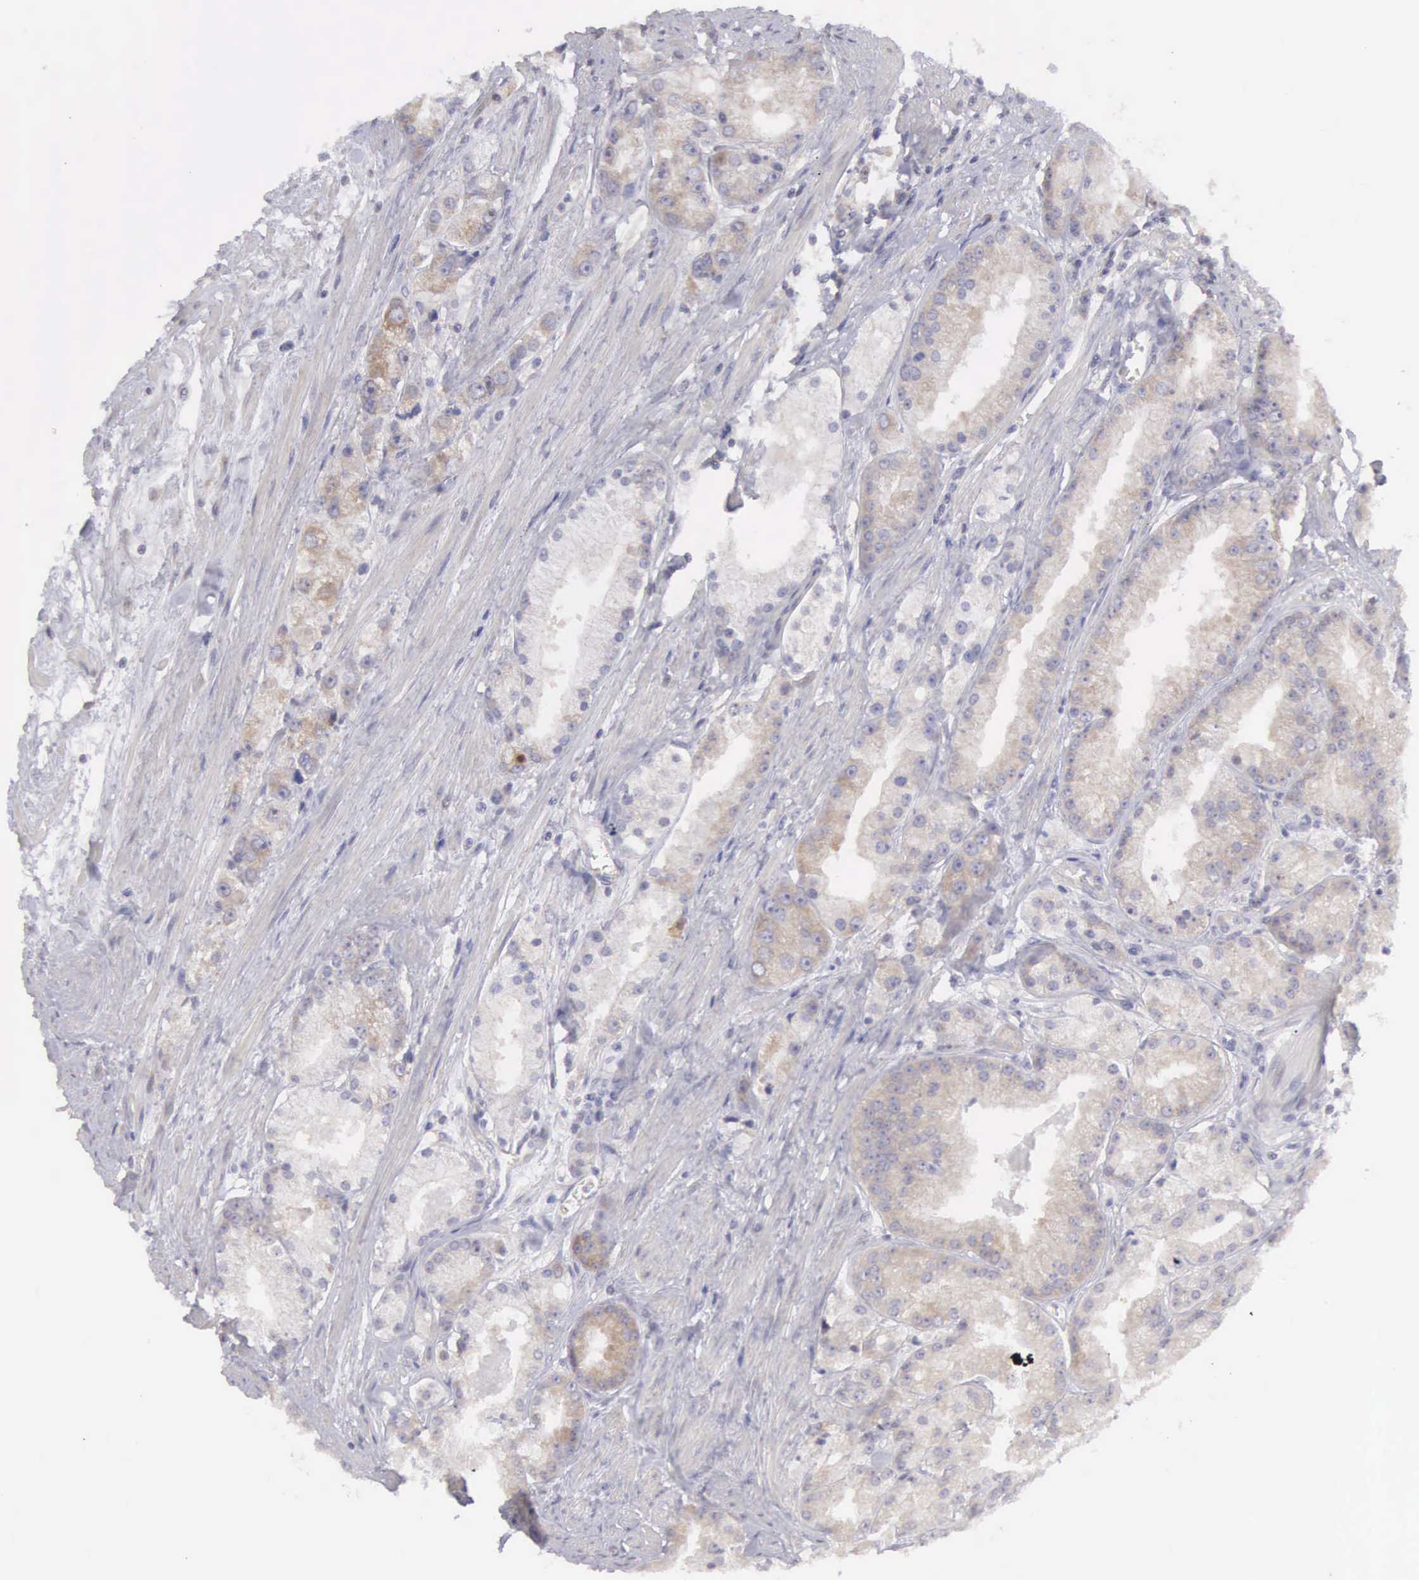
{"staining": {"intensity": "weak", "quantity": "<25%", "location": "cytoplasmic/membranous"}, "tissue": "prostate cancer", "cell_type": "Tumor cells", "image_type": "cancer", "snomed": [{"axis": "morphology", "description": "Adenocarcinoma, Medium grade"}, {"axis": "topography", "description": "Prostate"}], "caption": "Prostate cancer was stained to show a protein in brown. There is no significant expression in tumor cells. (Stains: DAB immunohistochemistry with hematoxylin counter stain, Microscopy: brightfield microscopy at high magnification).", "gene": "TXLNG", "patient": {"sex": "male", "age": 72}}